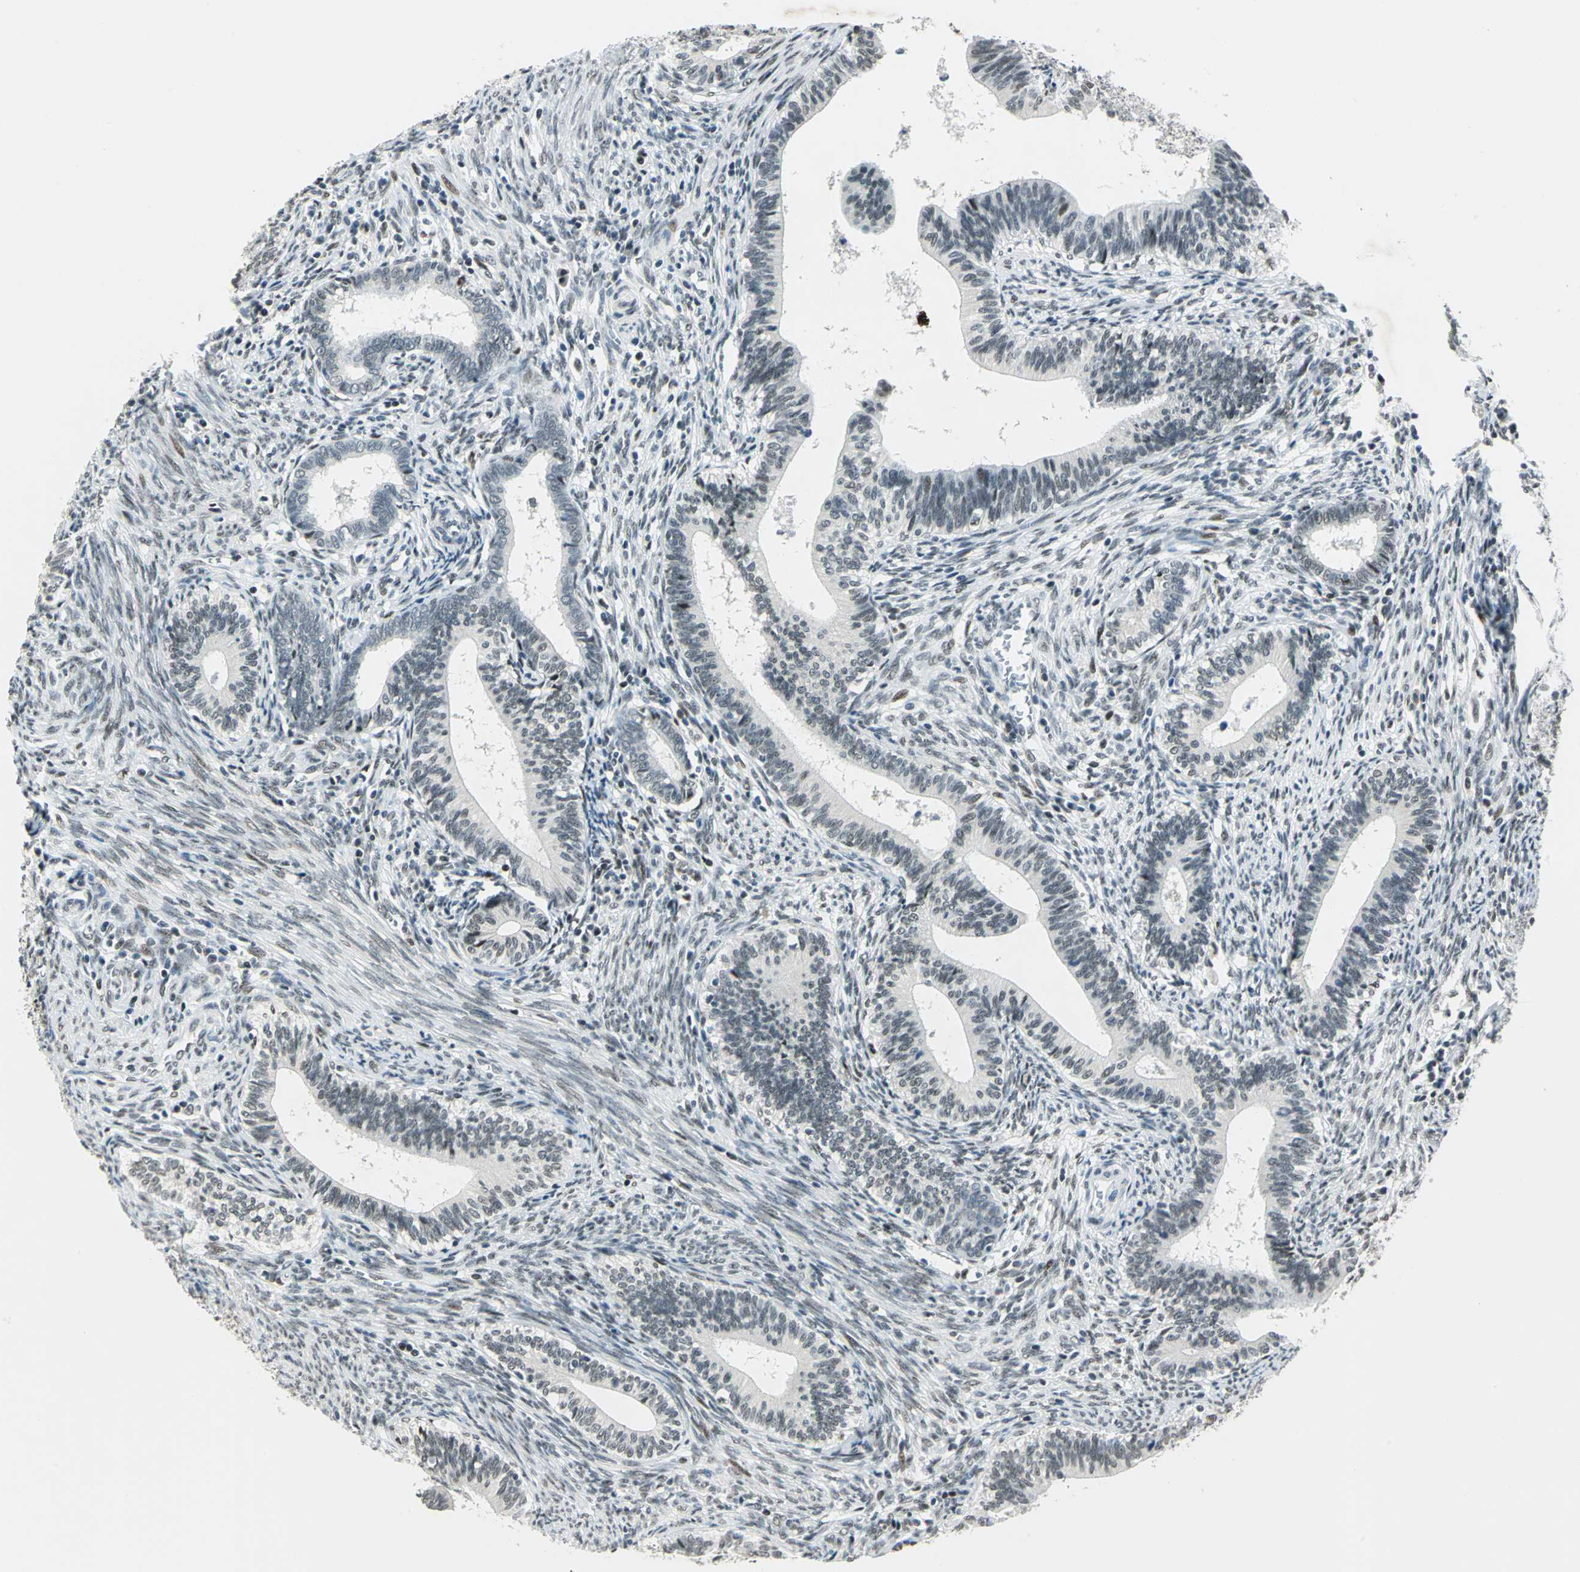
{"staining": {"intensity": "weak", "quantity": "<25%", "location": "nuclear"}, "tissue": "cervical cancer", "cell_type": "Tumor cells", "image_type": "cancer", "snomed": [{"axis": "morphology", "description": "Adenocarcinoma, NOS"}, {"axis": "topography", "description": "Cervix"}], "caption": "Tumor cells show no significant positivity in cervical adenocarcinoma.", "gene": "KAT6B", "patient": {"sex": "female", "age": 44}}